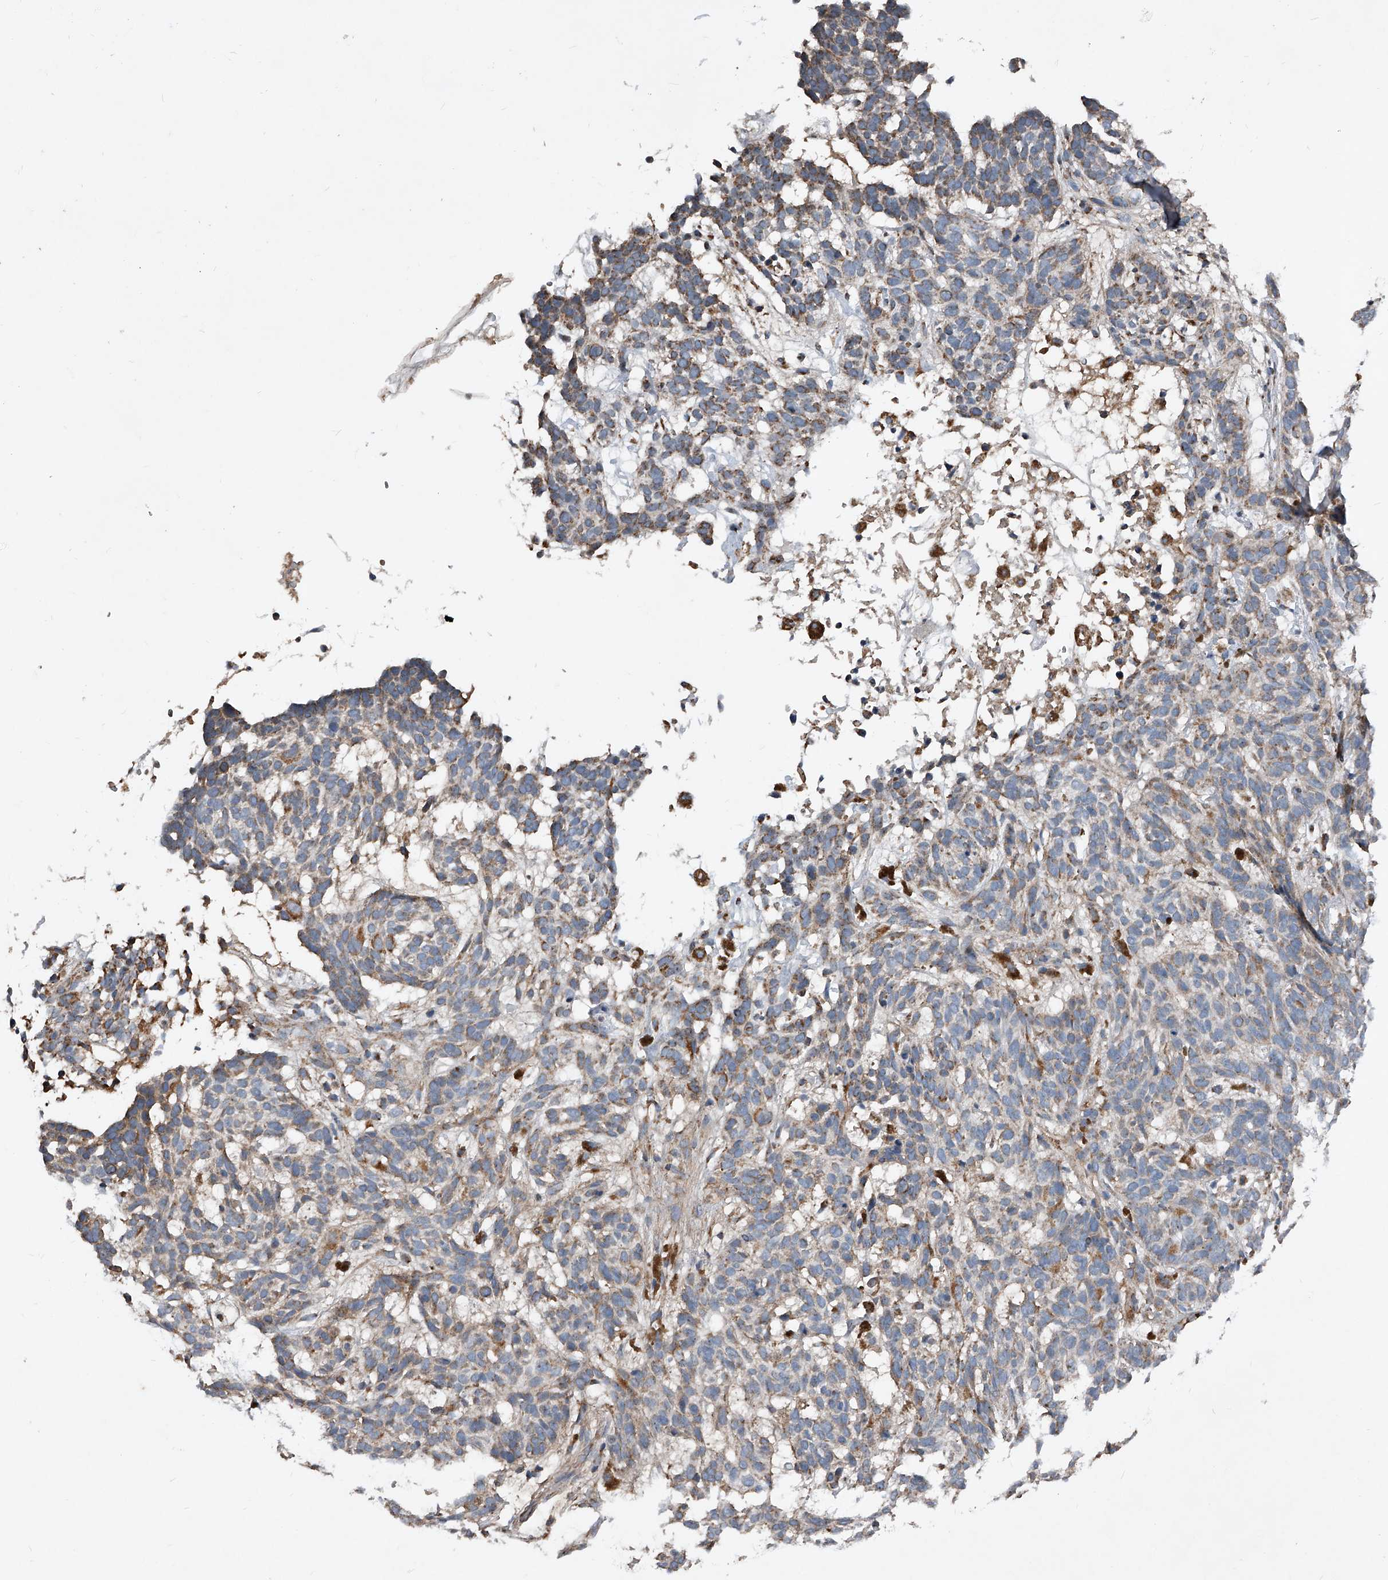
{"staining": {"intensity": "weak", "quantity": "25%-75%", "location": "cytoplasmic/membranous"}, "tissue": "skin cancer", "cell_type": "Tumor cells", "image_type": "cancer", "snomed": [{"axis": "morphology", "description": "Basal cell carcinoma"}, {"axis": "topography", "description": "Skin"}], "caption": "IHC histopathology image of neoplastic tissue: skin cancer (basal cell carcinoma) stained using immunohistochemistry (IHC) reveals low levels of weak protein expression localized specifically in the cytoplasmic/membranous of tumor cells, appearing as a cytoplasmic/membranous brown color.", "gene": "SDHA", "patient": {"sex": "male", "age": 85}}